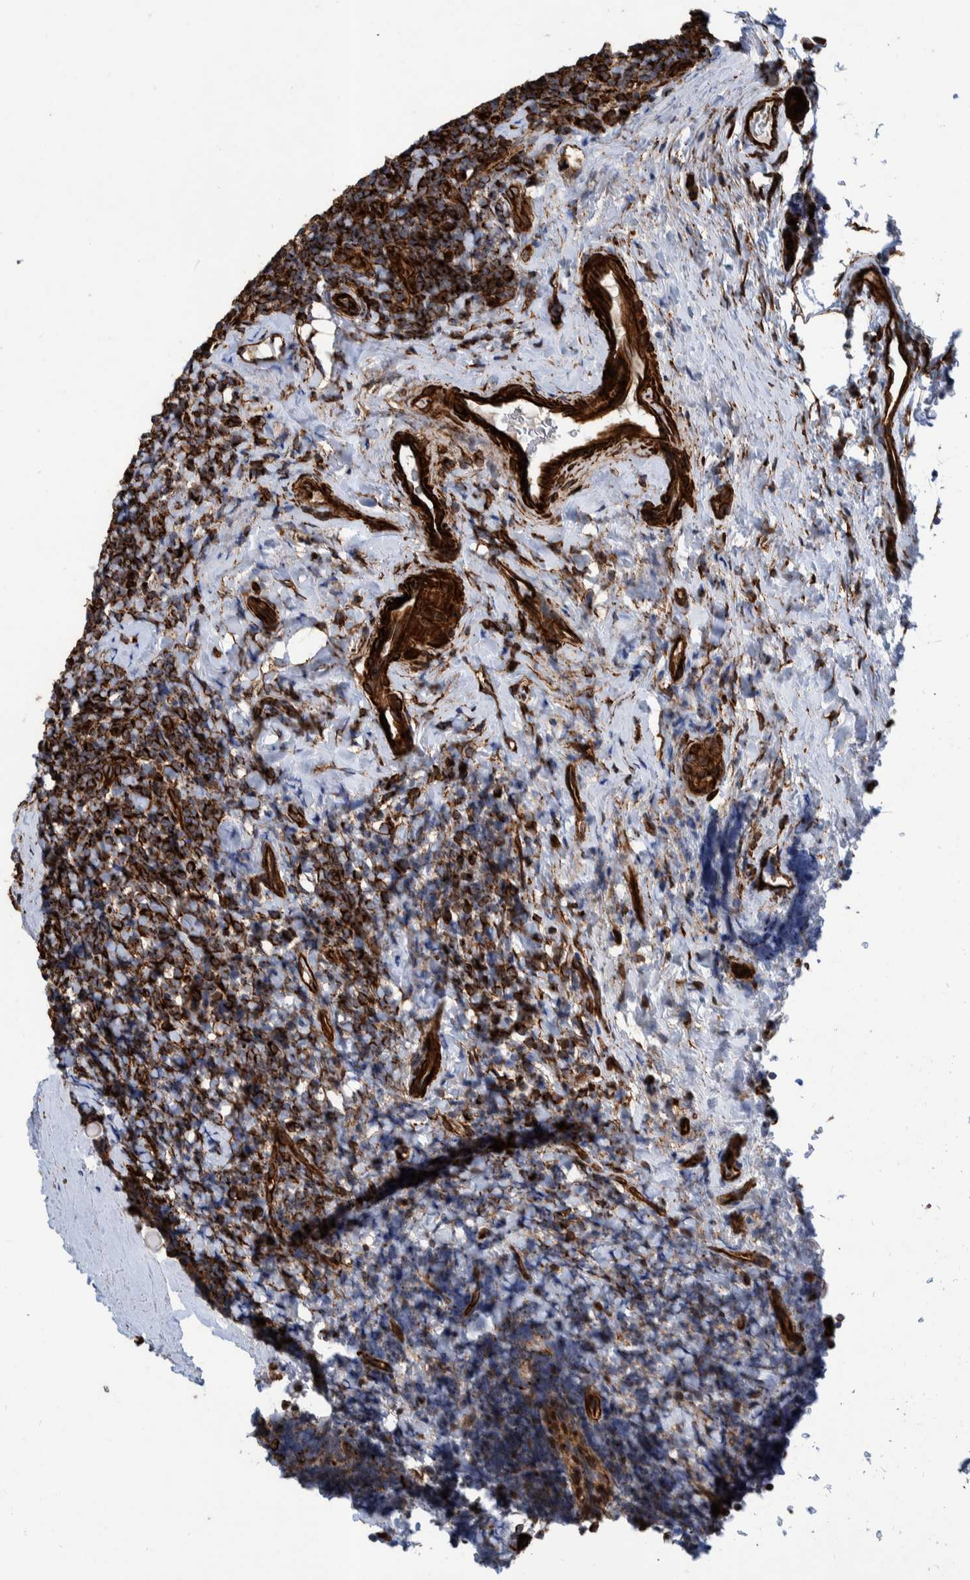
{"staining": {"intensity": "strong", "quantity": ">75%", "location": "cytoplasmic/membranous"}, "tissue": "tonsil", "cell_type": "Germinal center cells", "image_type": "normal", "snomed": [{"axis": "morphology", "description": "Normal tissue, NOS"}, {"axis": "topography", "description": "Tonsil"}], "caption": "Immunohistochemical staining of normal human tonsil exhibits >75% levels of strong cytoplasmic/membranous protein positivity in about >75% of germinal center cells. (Stains: DAB (3,3'-diaminobenzidine) in brown, nuclei in blue, Microscopy: brightfield microscopy at high magnification).", "gene": "CCDC57", "patient": {"sex": "male", "age": 37}}